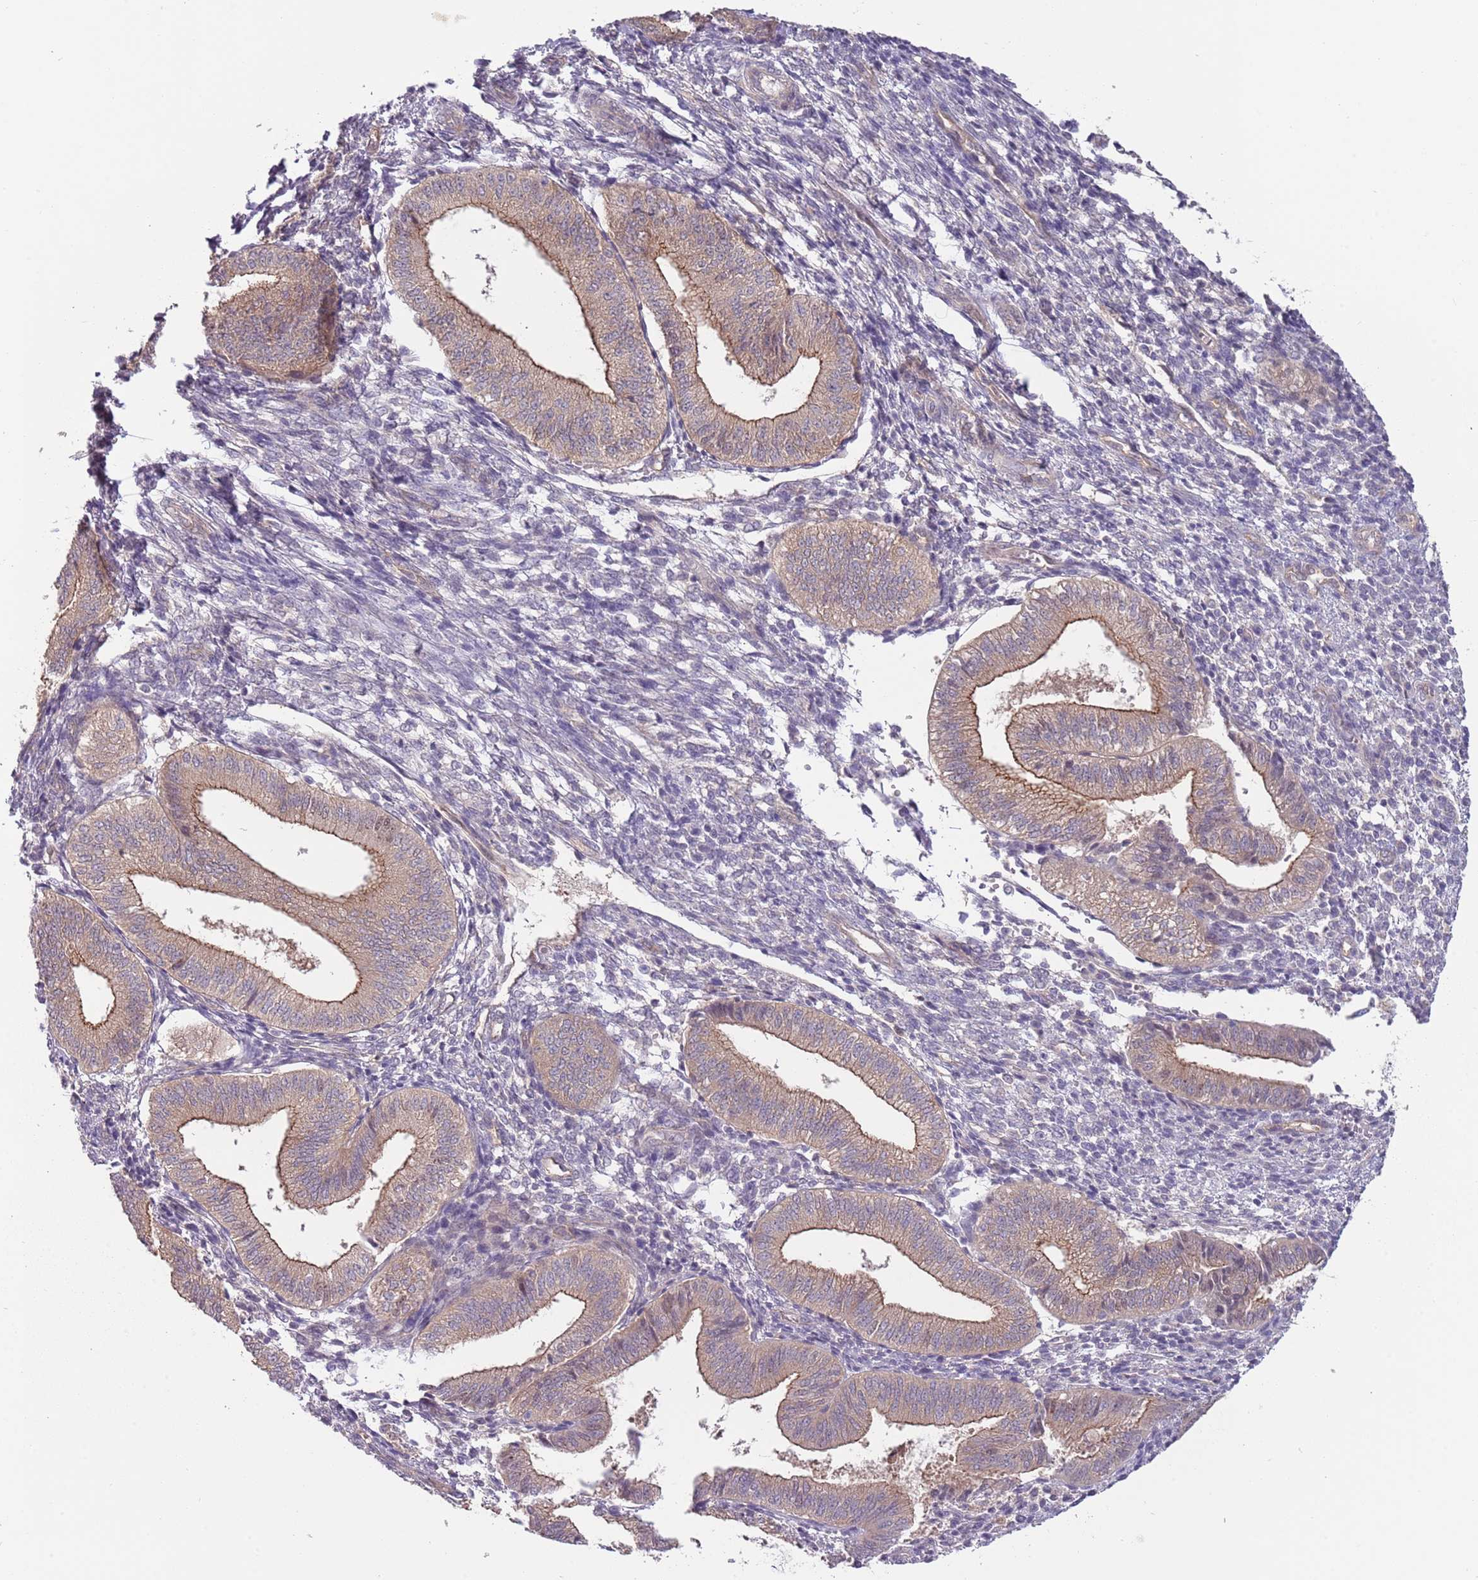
{"staining": {"intensity": "negative", "quantity": "none", "location": "none"}, "tissue": "endometrium", "cell_type": "Cells in endometrial stroma", "image_type": "normal", "snomed": [{"axis": "morphology", "description": "Normal tissue, NOS"}, {"axis": "topography", "description": "Endometrium"}], "caption": "DAB (3,3'-diaminobenzidine) immunohistochemical staining of benign human endometrium demonstrates no significant positivity in cells in endometrial stroma. Nuclei are stained in blue.", "gene": "SAV1", "patient": {"sex": "female", "age": 34}}